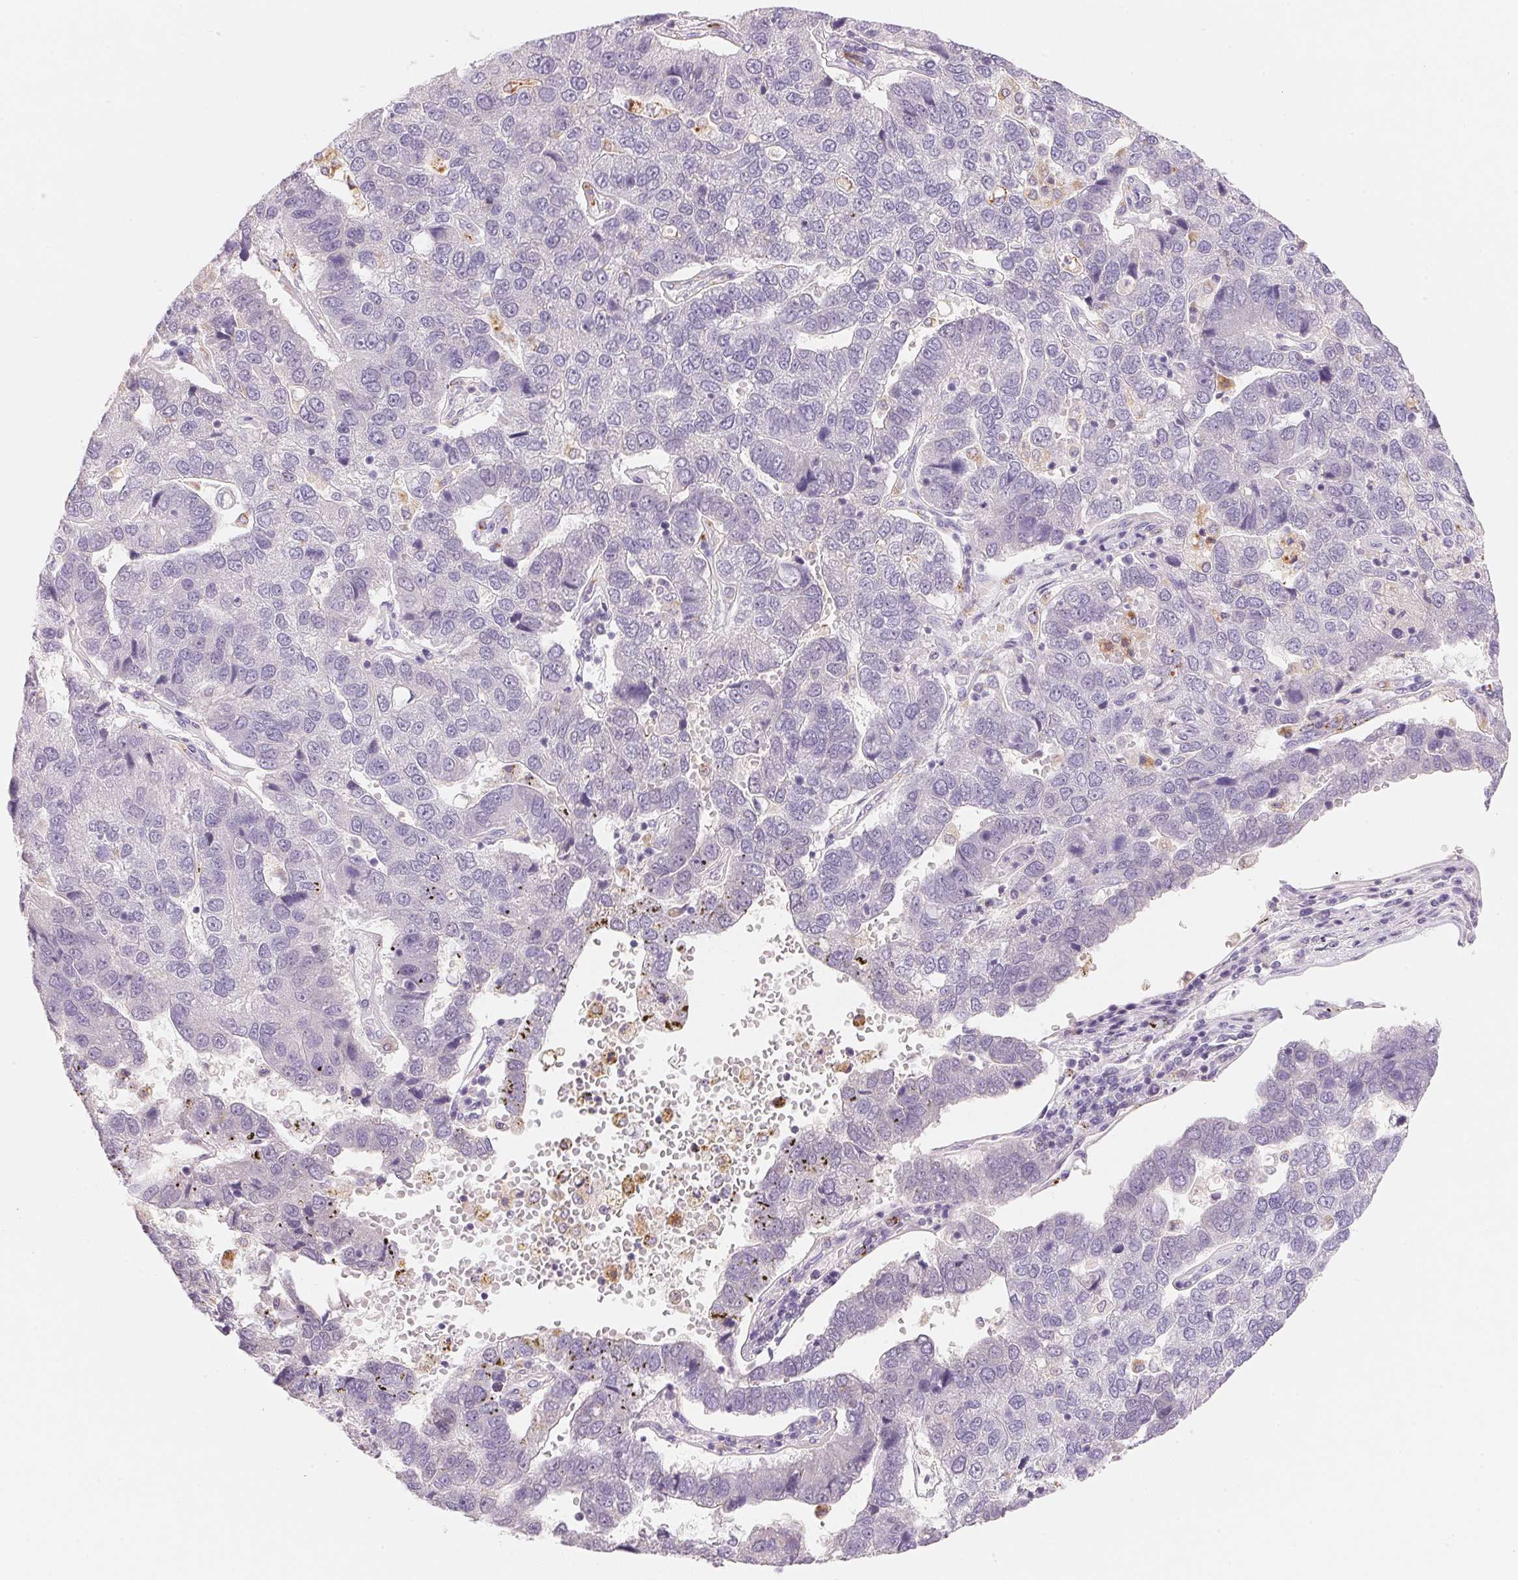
{"staining": {"intensity": "negative", "quantity": "none", "location": "none"}, "tissue": "pancreatic cancer", "cell_type": "Tumor cells", "image_type": "cancer", "snomed": [{"axis": "morphology", "description": "Adenocarcinoma, NOS"}, {"axis": "topography", "description": "Pancreas"}], "caption": "DAB (3,3'-diaminobenzidine) immunohistochemical staining of human pancreatic cancer reveals no significant staining in tumor cells.", "gene": "MCOLN3", "patient": {"sex": "female", "age": 61}}